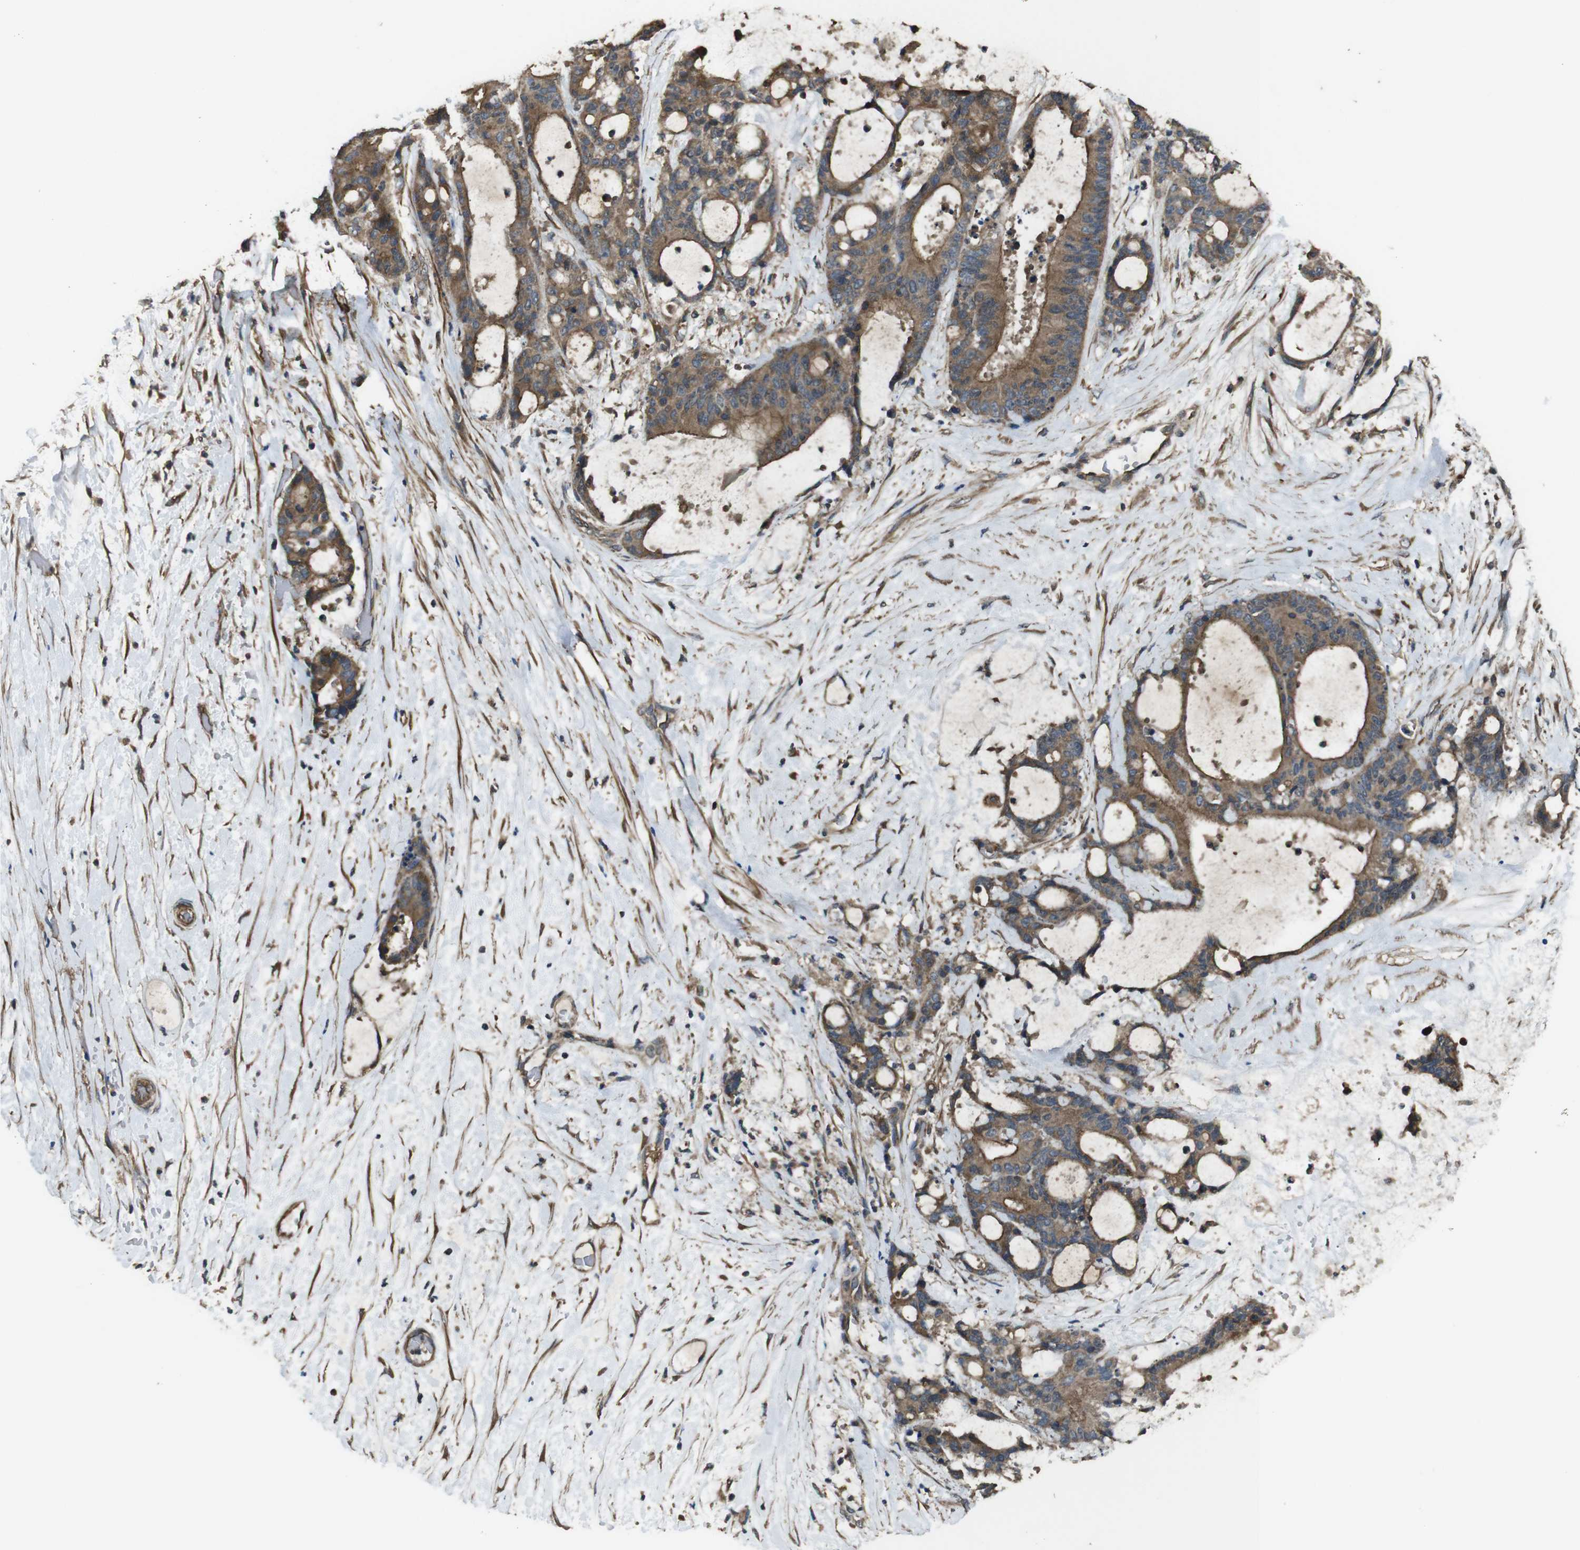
{"staining": {"intensity": "moderate", "quantity": ">75%", "location": "cytoplasmic/membranous"}, "tissue": "liver cancer", "cell_type": "Tumor cells", "image_type": "cancer", "snomed": [{"axis": "morphology", "description": "Cholangiocarcinoma"}, {"axis": "topography", "description": "Liver"}], "caption": "Tumor cells display moderate cytoplasmic/membranous positivity in about >75% of cells in liver cholangiocarcinoma. (IHC, brightfield microscopy, high magnification).", "gene": "FUT2", "patient": {"sex": "female", "age": 73}}